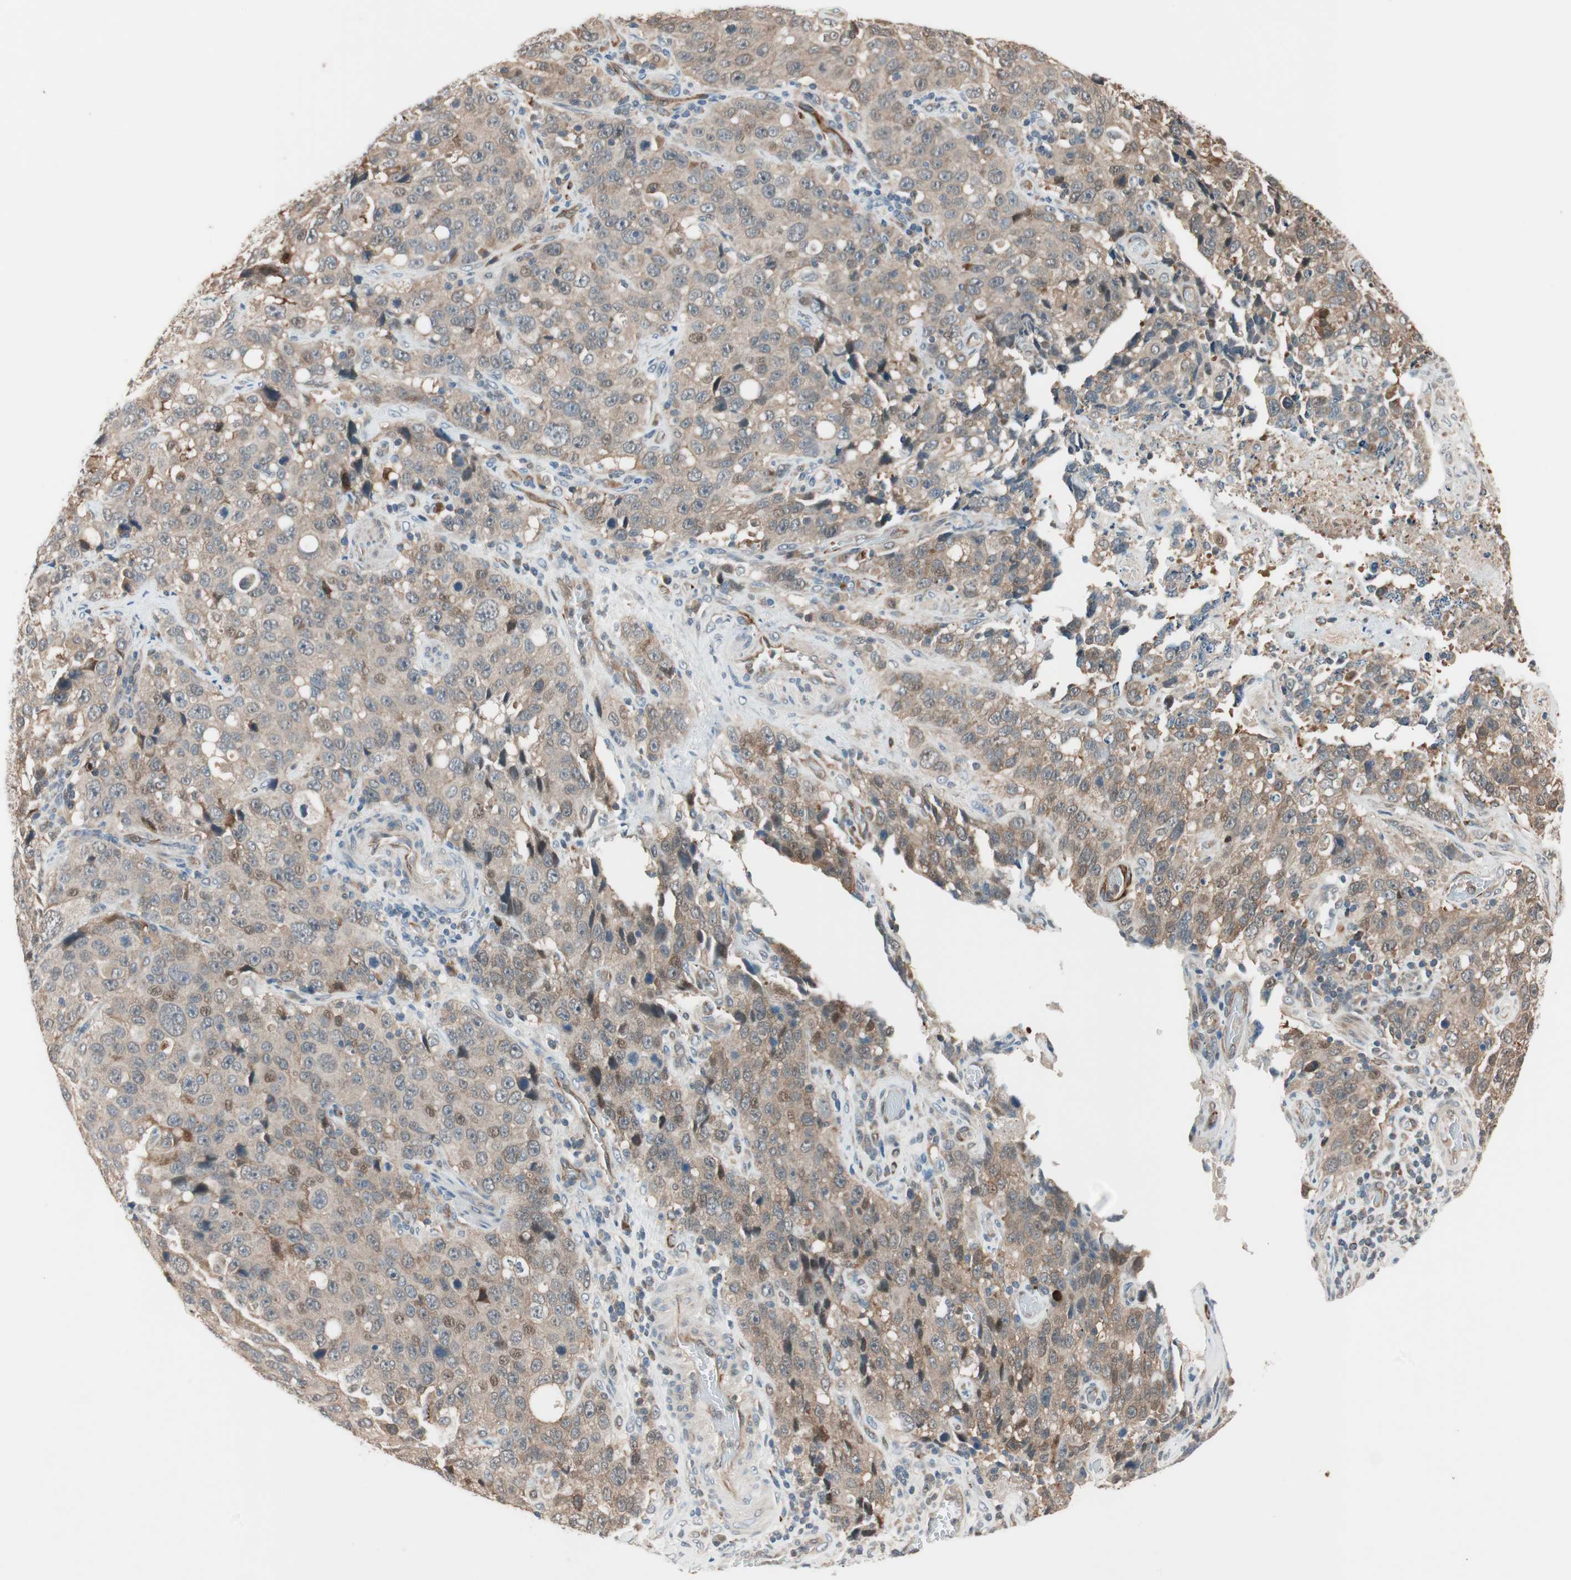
{"staining": {"intensity": "weak", "quantity": ">75%", "location": "cytoplasmic/membranous"}, "tissue": "stomach cancer", "cell_type": "Tumor cells", "image_type": "cancer", "snomed": [{"axis": "morphology", "description": "Normal tissue, NOS"}, {"axis": "morphology", "description": "Adenocarcinoma, NOS"}, {"axis": "topography", "description": "Stomach"}], "caption": "This micrograph shows IHC staining of stomach cancer (adenocarcinoma), with low weak cytoplasmic/membranous staining in about >75% of tumor cells.", "gene": "PIK3R3", "patient": {"sex": "male", "age": 48}}